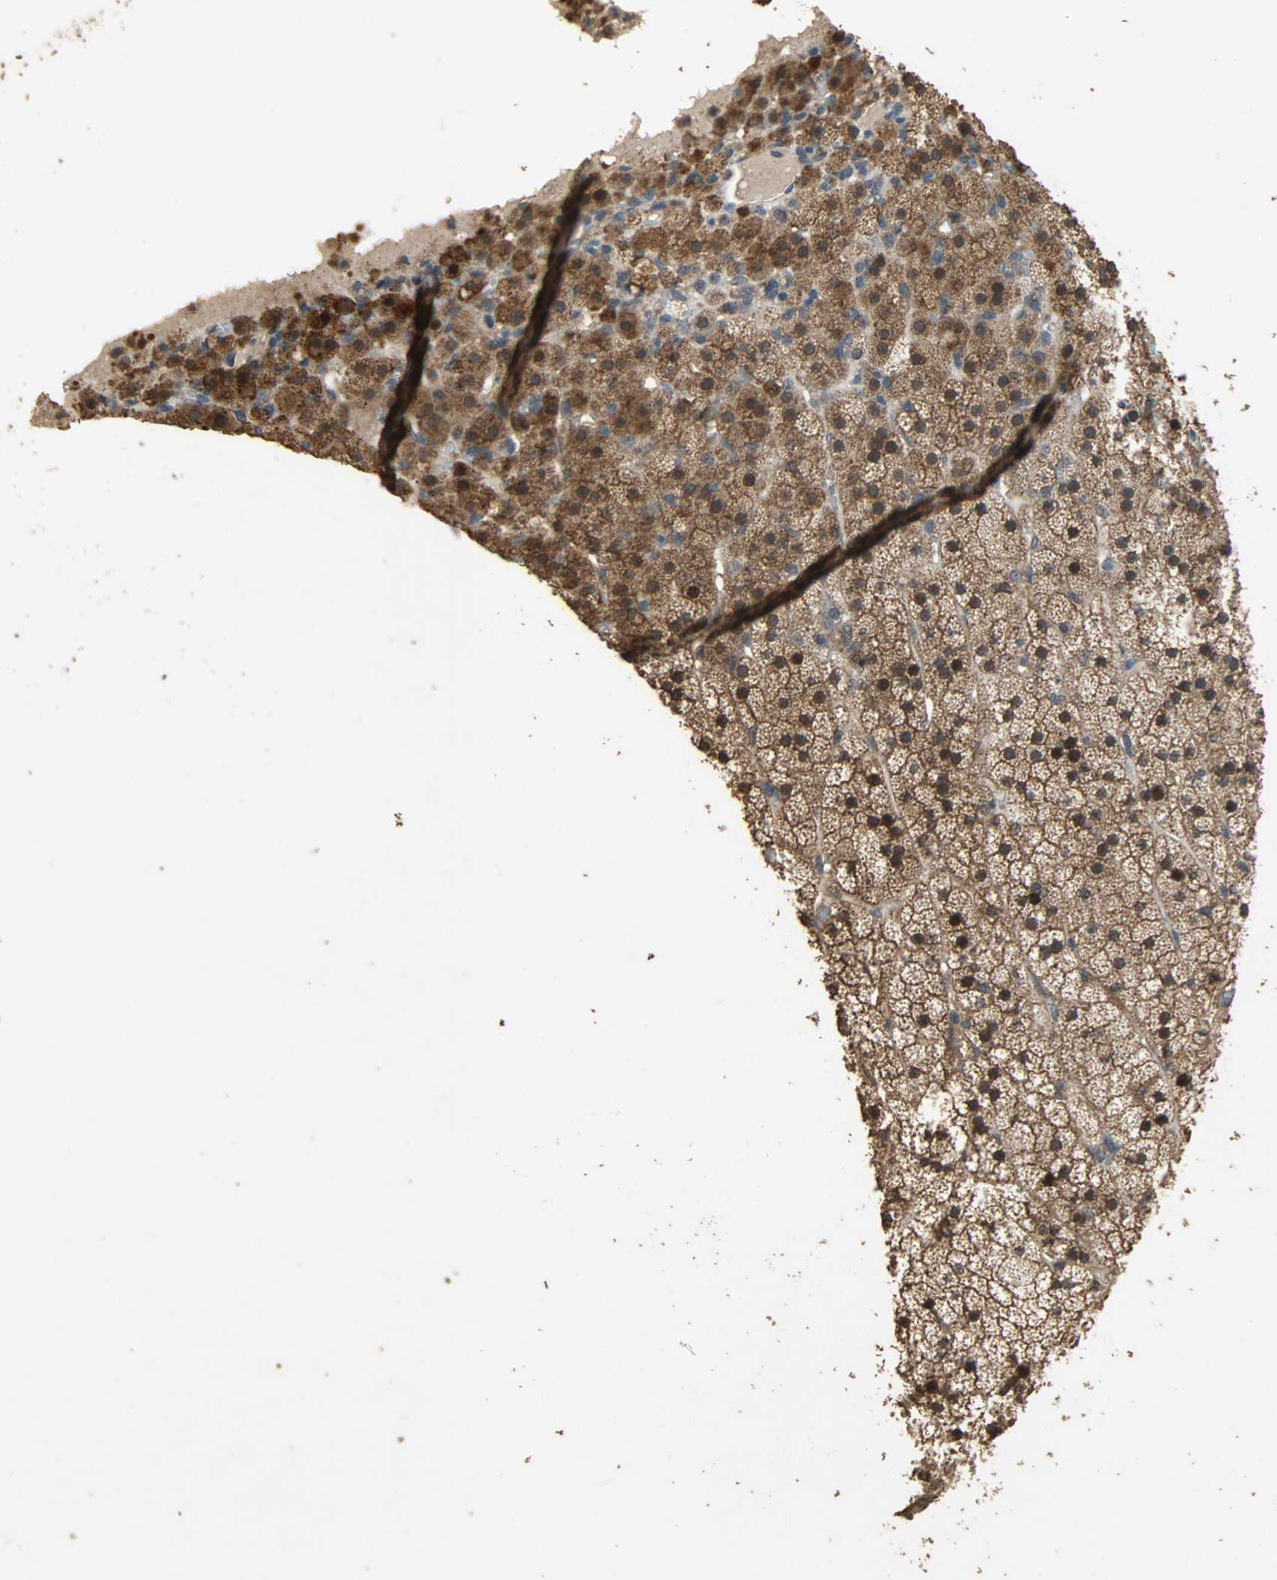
{"staining": {"intensity": "strong", "quantity": ">75%", "location": "cytoplasmic/membranous,nuclear"}, "tissue": "adrenal gland", "cell_type": "Glandular cells", "image_type": "normal", "snomed": [{"axis": "morphology", "description": "Normal tissue, NOS"}, {"axis": "topography", "description": "Adrenal gland"}], "caption": "Benign adrenal gland was stained to show a protein in brown. There is high levels of strong cytoplasmic/membranous,nuclear expression in about >75% of glandular cells.", "gene": "CDKN2C", "patient": {"sex": "male", "age": 35}}